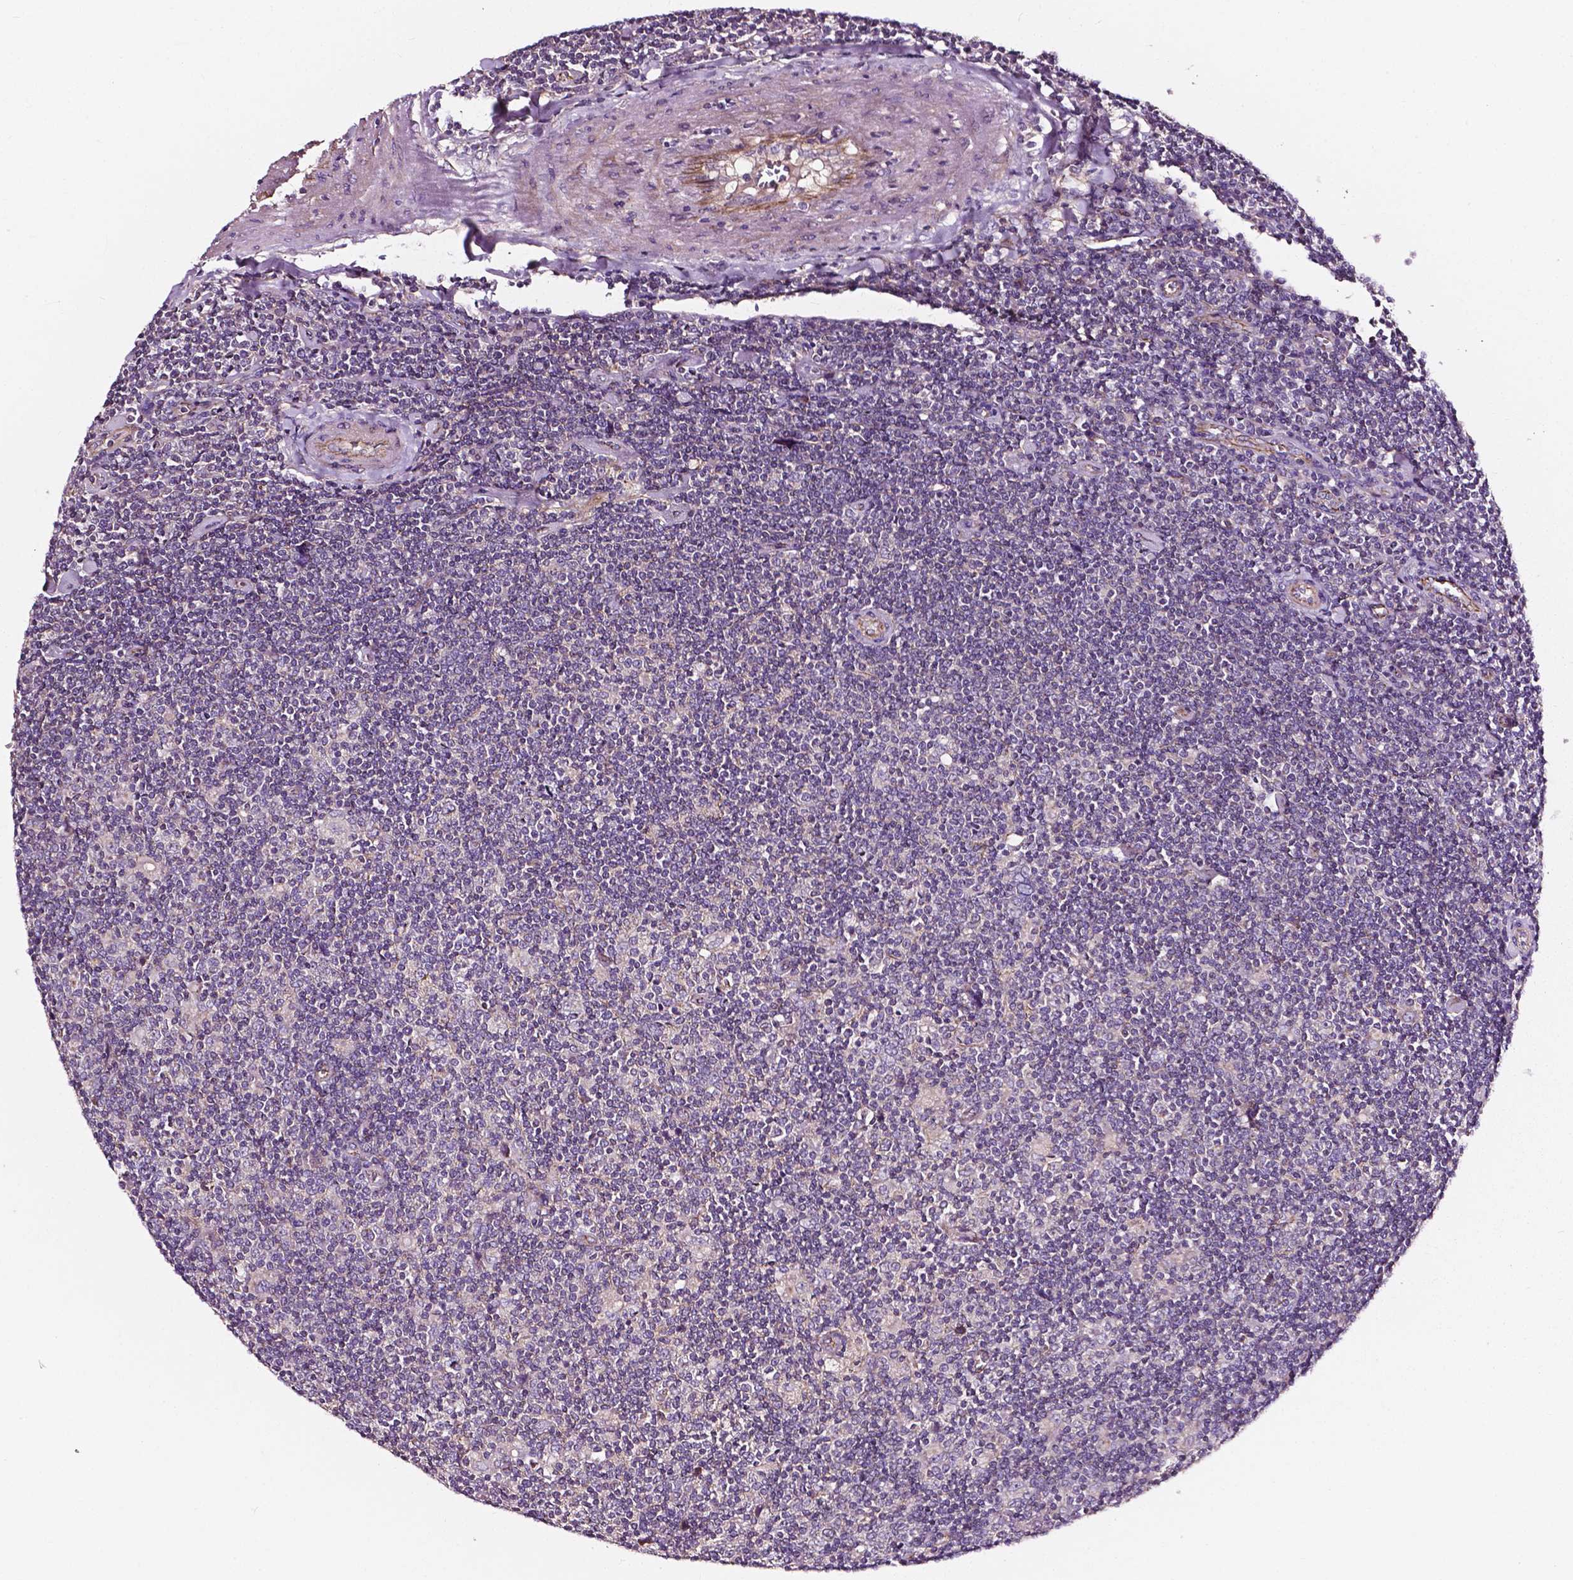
{"staining": {"intensity": "negative", "quantity": "none", "location": "none"}, "tissue": "lymphoma", "cell_type": "Tumor cells", "image_type": "cancer", "snomed": [{"axis": "morphology", "description": "Hodgkin's disease, NOS"}, {"axis": "topography", "description": "Lymph node"}], "caption": "Protein analysis of lymphoma displays no significant positivity in tumor cells.", "gene": "ATG16L1", "patient": {"sex": "male", "age": 40}}